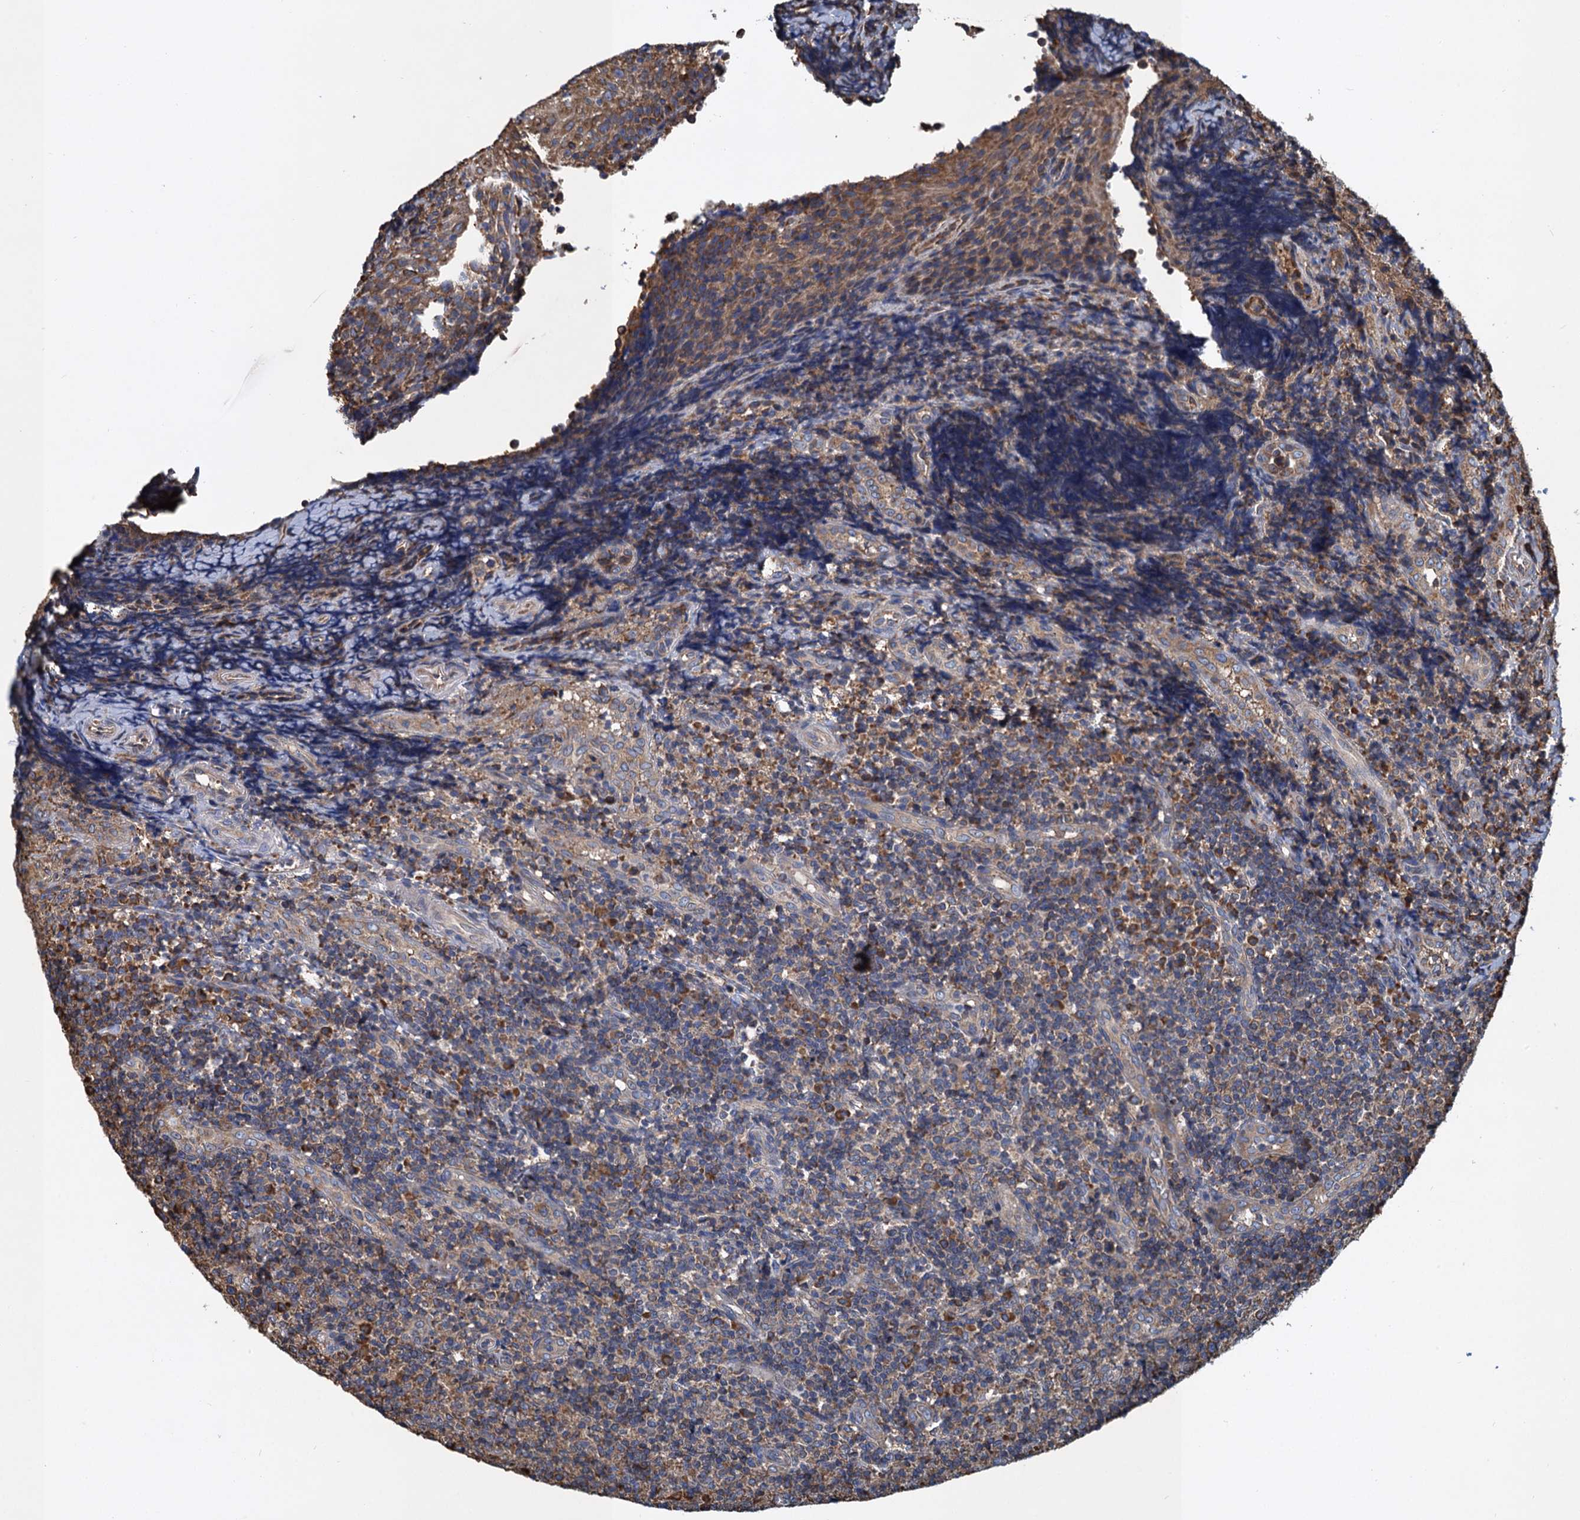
{"staining": {"intensity": "moderate", "quantity": ">75%", "location": "cytoplasmic/membranous"}, "tissue": "tonsil", "cell_type": "Germinal center cells", "image_type": "normal", "snomed": [{"axis": "morphology", "description": "Normal tissue, NOS"}, {"axis": "topography", "description": "Tonsil"}], "caption": "About >75% of germinal center cells in benign tonsil show moderate cytoplasmic/membranous protein expression as visualized by brown immunohistochemical staining.", "gene": "LINS1", "patient": {"sex": "female", "age": 19}}